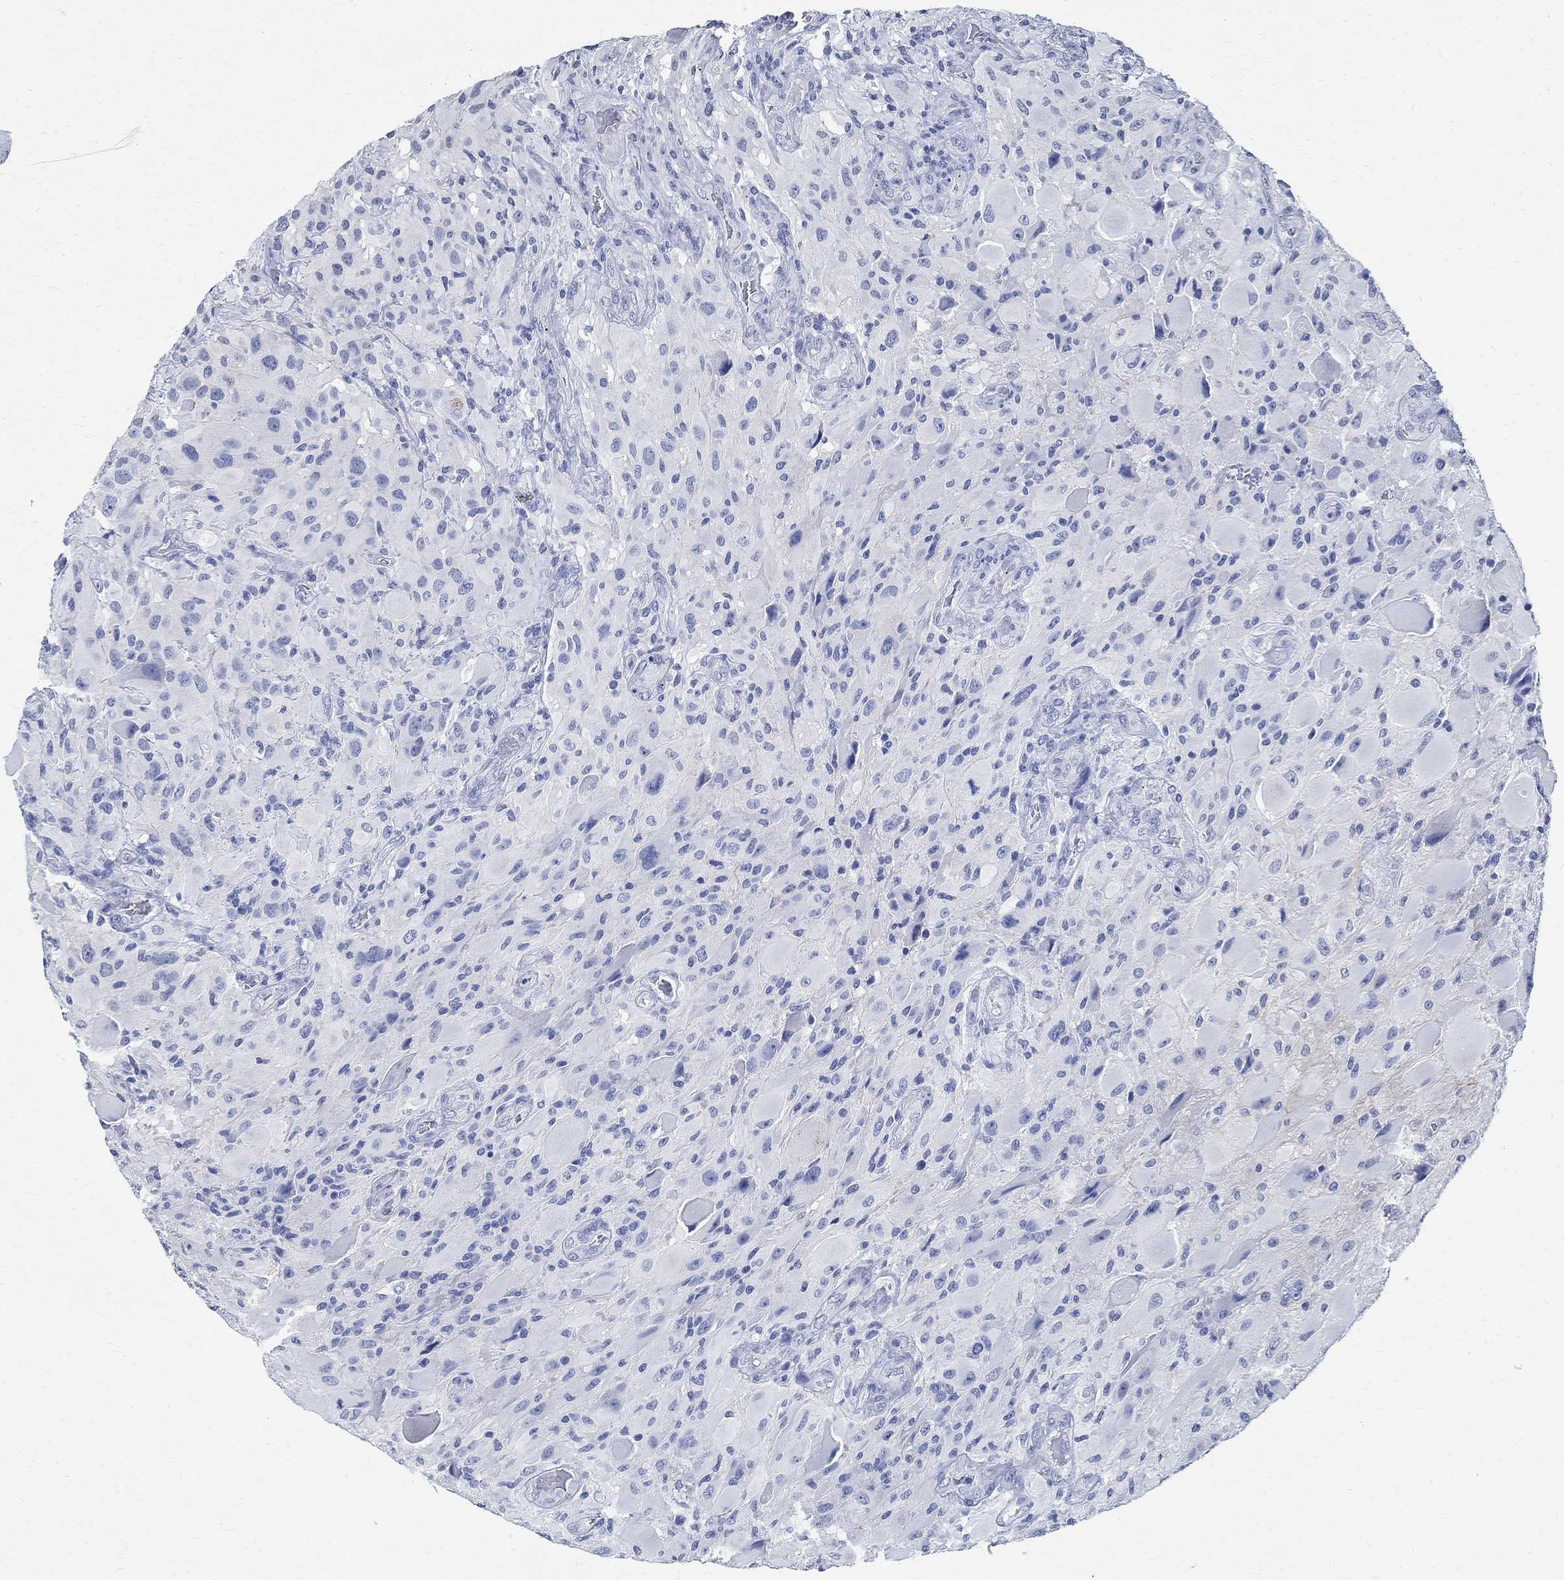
{"staining": {"intensity": "negative", "quantity": "none", "location": "none"}, "tissue": "glioma", "cell_type": "Tumor cells", "image_type": "cancer", "snomed": [{"axis": "morphology", "description": "Glioma, malignant, High grade"}, {"axis": "topography", "description": "Cerebral cortex"}], "caption": "This micrograph is of malignant high-grade glioma stained with IHC to label a protein in brown with the nuclei are counter-stained blue. There is no expression in tumor cells. (DAB IHC, high magnification).", "gene": "TMEM221", "patient": {"sex": "male", "age": 35}}